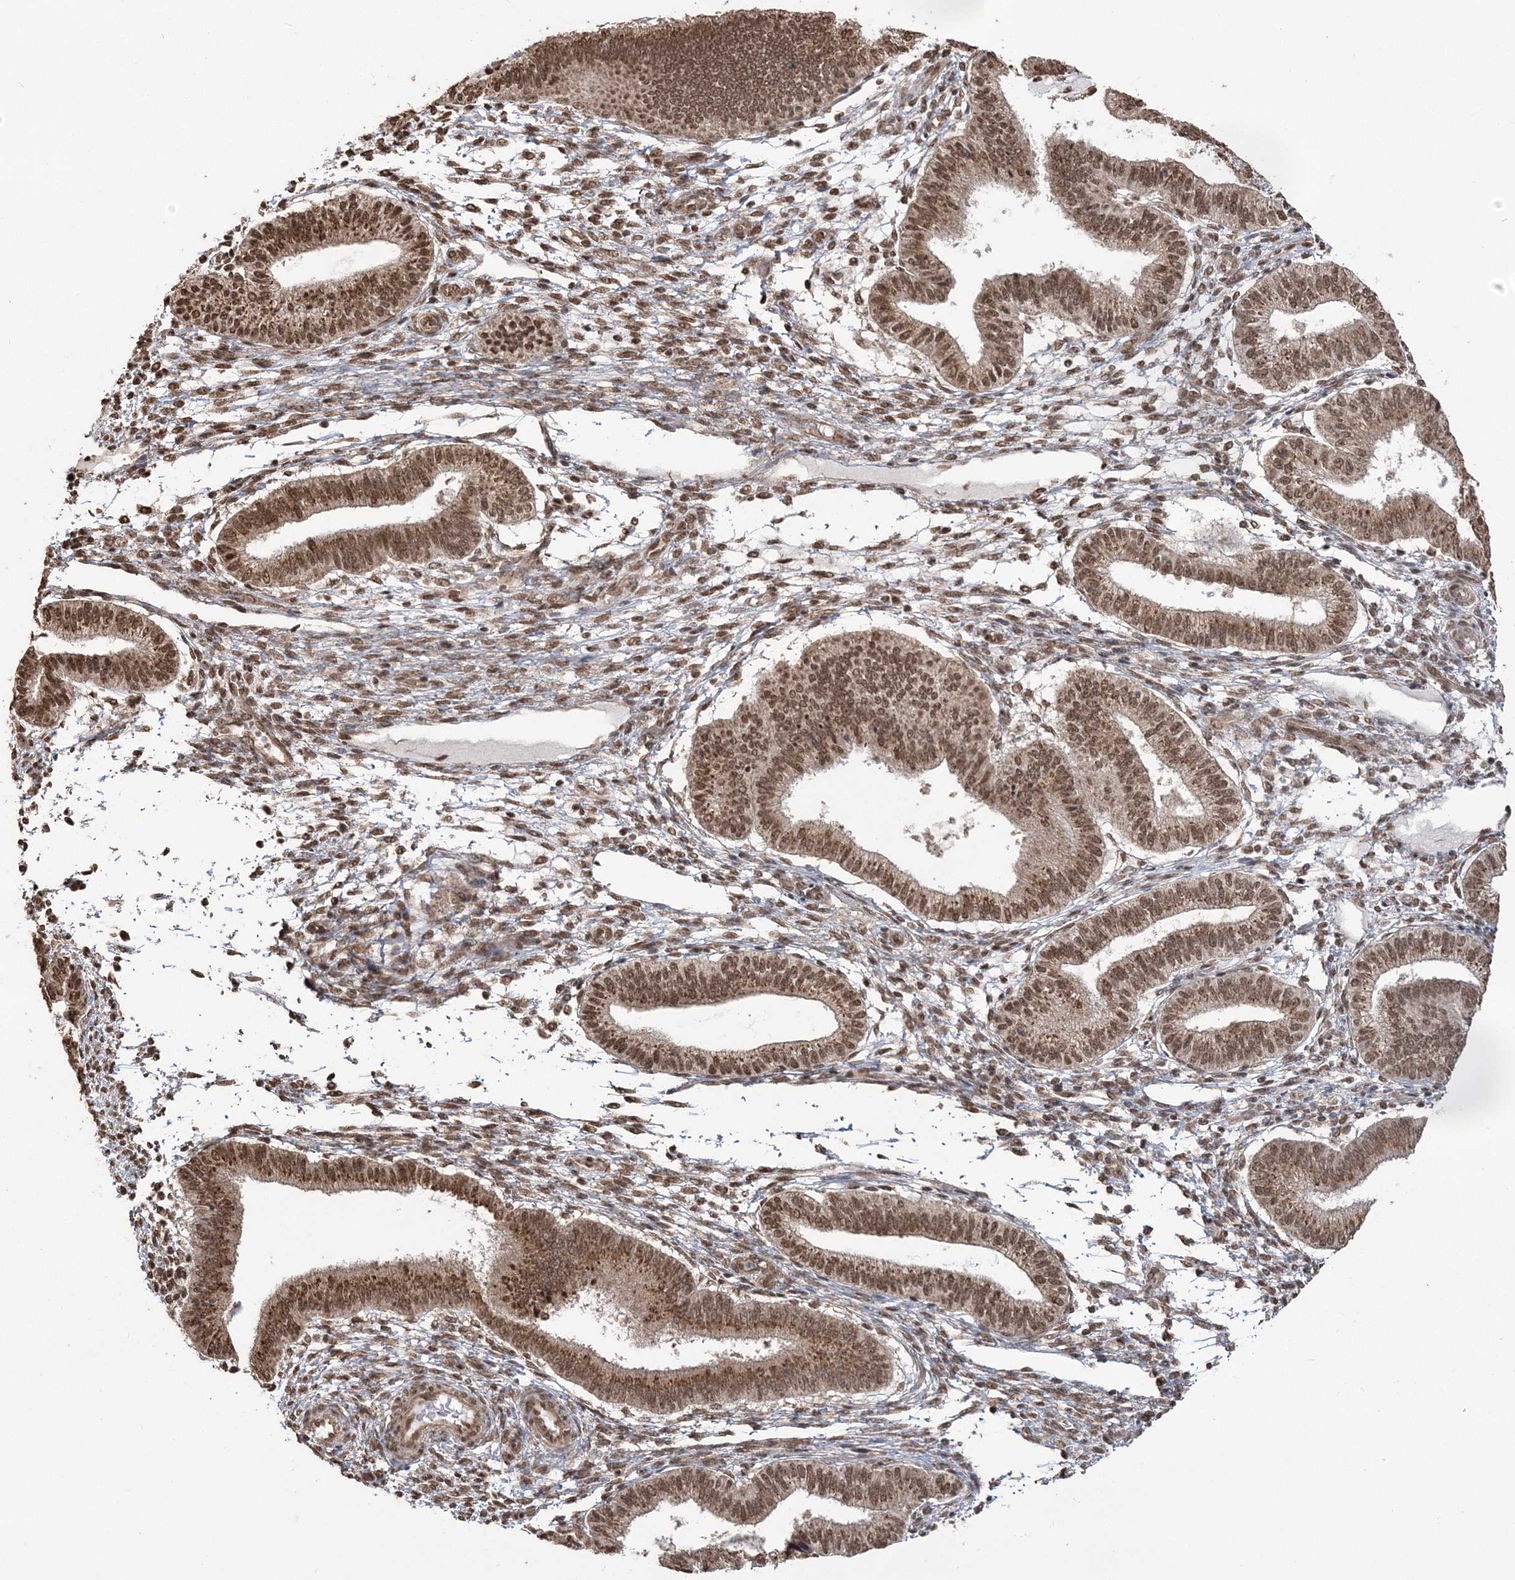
{"staining": {"intensity": "moderate", "quantity": ">75%", "location": "nuclear"}, "tissue": "endometrium", "cell_type": "Cells in endometrial stroma", "image_type": "normal", "snomed": [{"axis": "morphology", "description": "Normal tissue, NOS"}, {"axis": "topography", "description": "Endometrium"}], "caption": "Cells in endometrial stroma display medium levels of moderate nuclear expression in about >75% of cells in unremarkable endometrium. The protein is shown in brown color, while the nuclei are stained blue.", "gene": "ZNF839", "patient": {"sex": "female", "age": 39}}